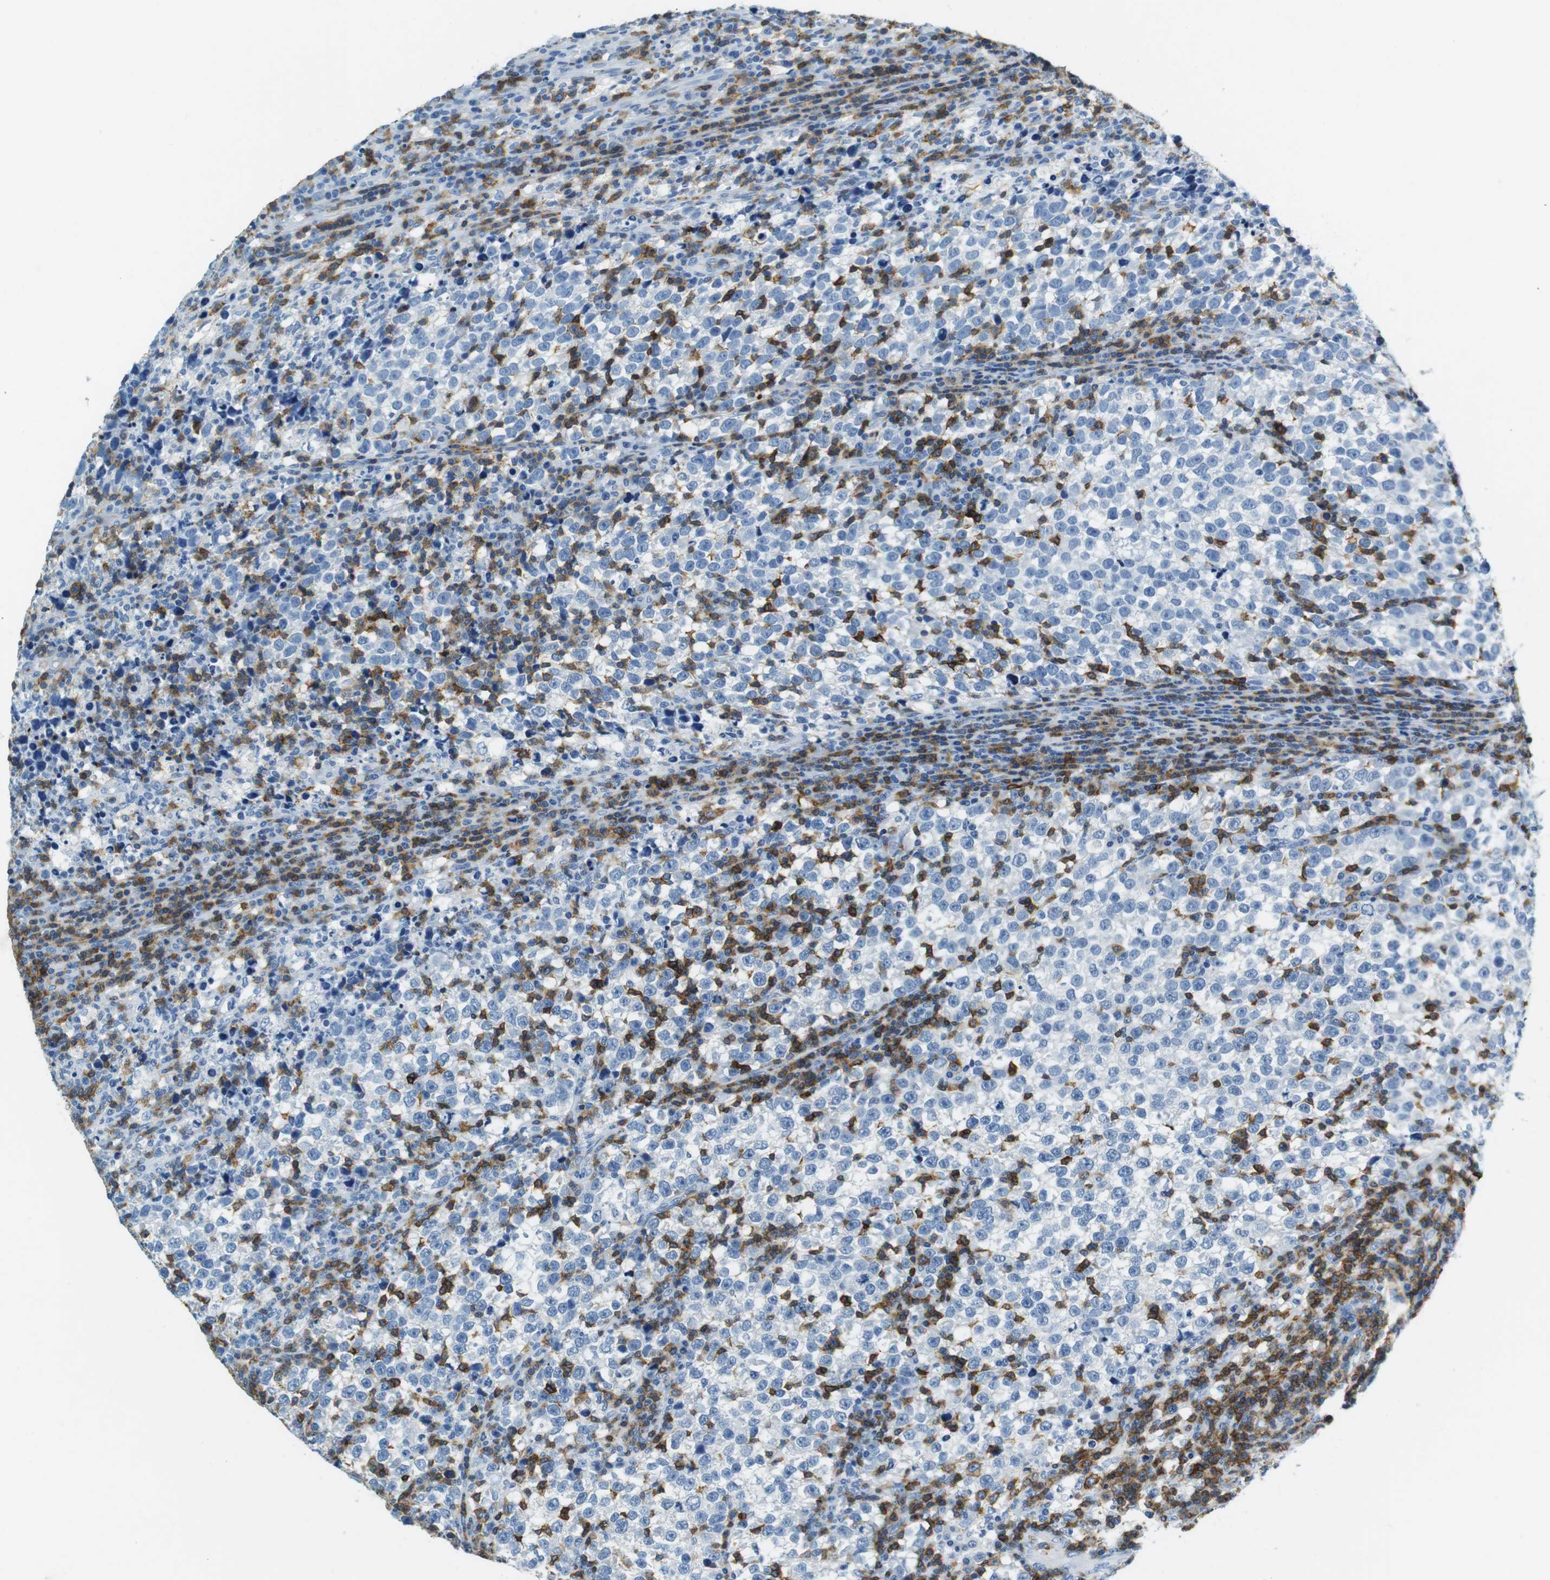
{"staining": {"intensity": "negative", "quantity": "none", "location": "none"}, "tissue": "testis cancer", "cell_type": "Tumor cells", "image_type": "cancer", "snomed": [{"axis": "morphology", "description": "Normal tissue, NOS"}, {"axis": "morphology", "description": "Seminoma, NOS"}, {"axis": "topography", "description": "Testis"}], "caption": "IHC photomicrograph of neoplastic tissue: human testis cancer (seminoma) stained with DAB shows no significant protein staining in tumor cells. (Immunohistochemistry, brightfield microscopy, high magnification).", "gene": "LAT", "patient": {"sex": "male", "age": 43}}